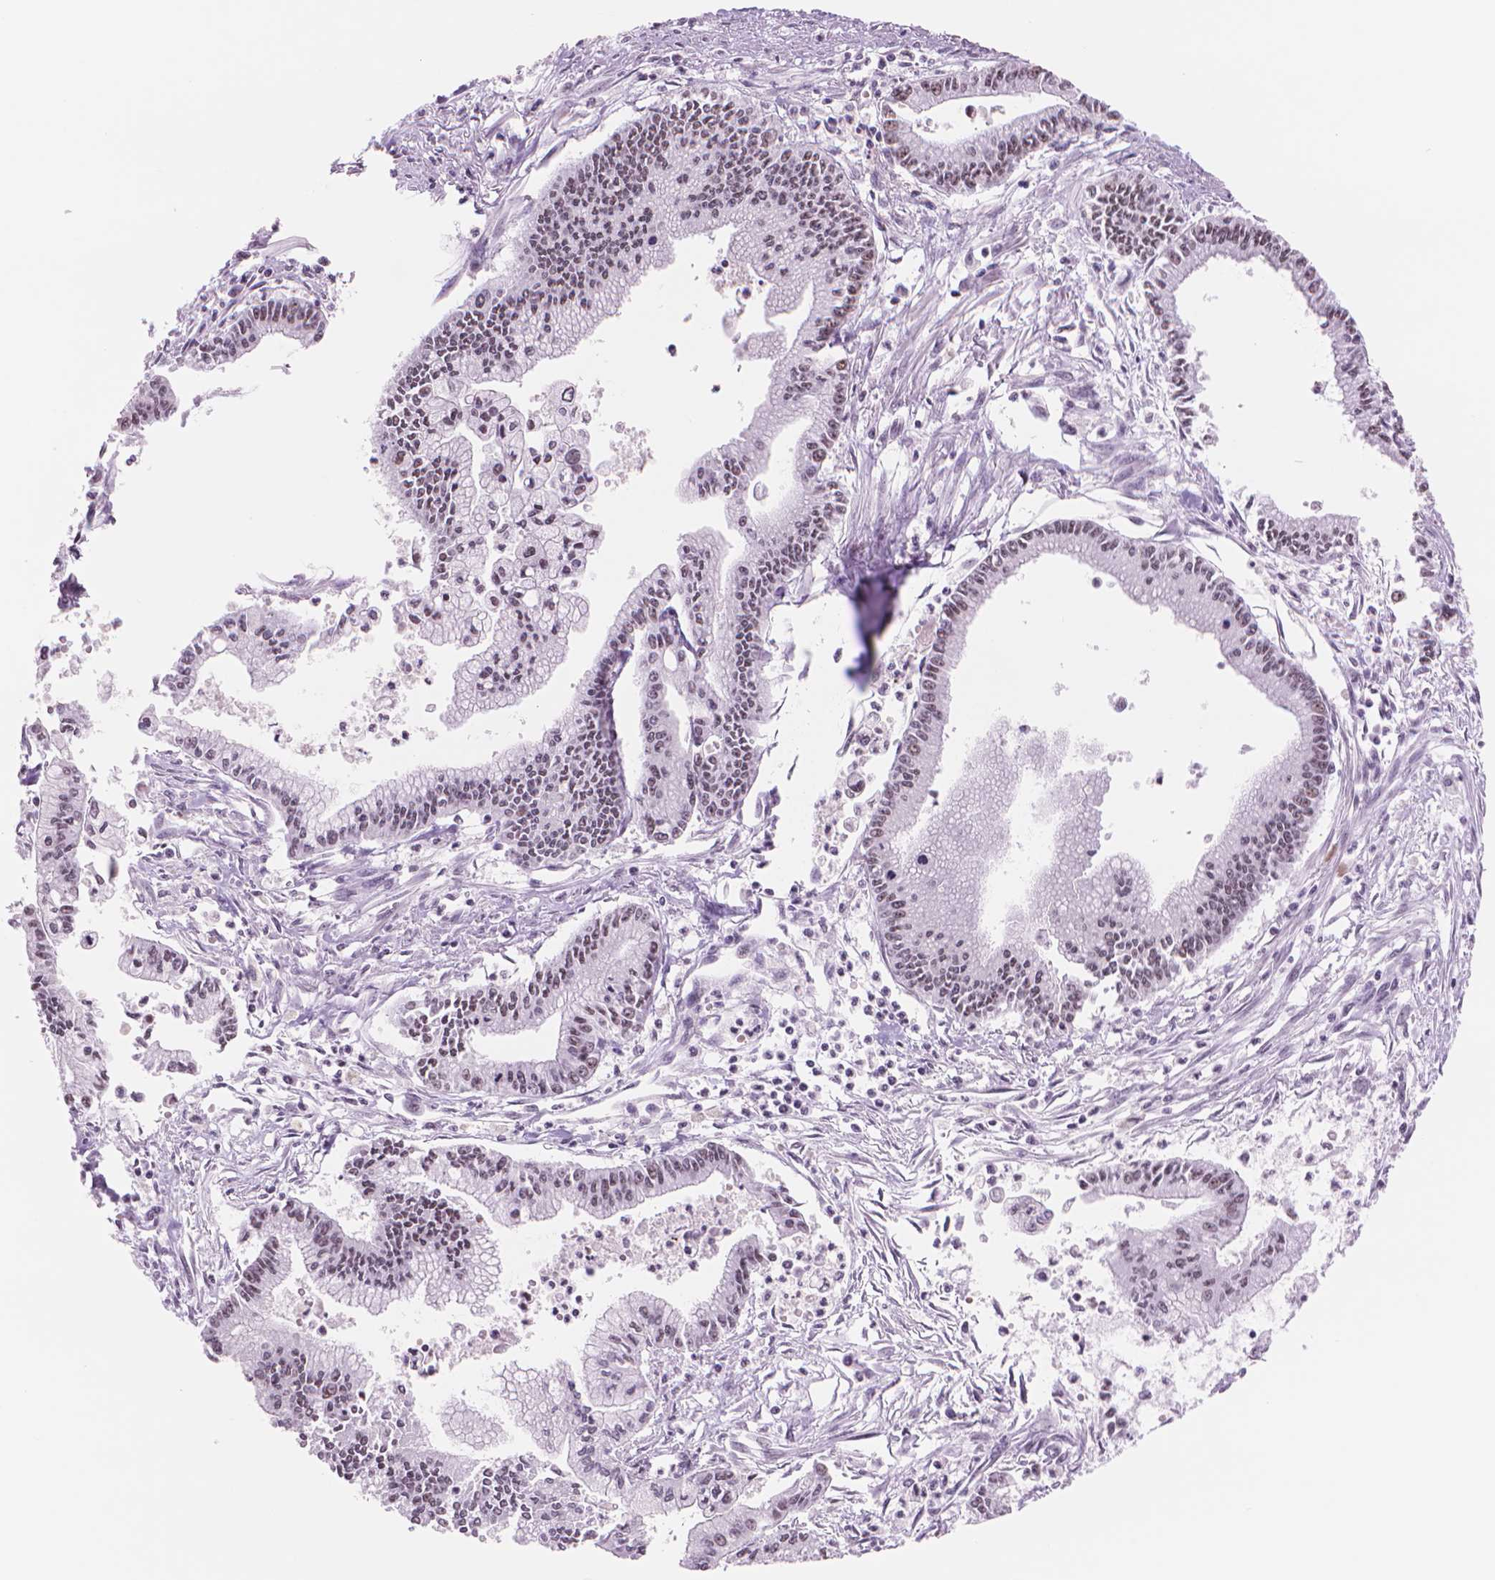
{"staining": {"intensity": "weak", "quantity": "25%-75%", "location": "nuclear"}, "tissue": "pancreatic cancer", "cell_type": "Tumor cells", "image_type": "cancer", "snomed": [{"axis": "morphology", "description": "Adenocarcinoma, NOS"}, {"axis": "topography", "description": "Pancreas"}], "caption": "DAB (3,3'-diaminobenzidine) immunohistochemical staining of adenocarcinoma (pancreatic) reveals weak nuclear protein expression in approximately 25%-75% of tumor cells. (DAB (3,3'-diaminobenzidine) IHC with brightfield microscopy, high magnification).", "gene": "POLR3D", "patient": {"sex": "female", "age": 65}}